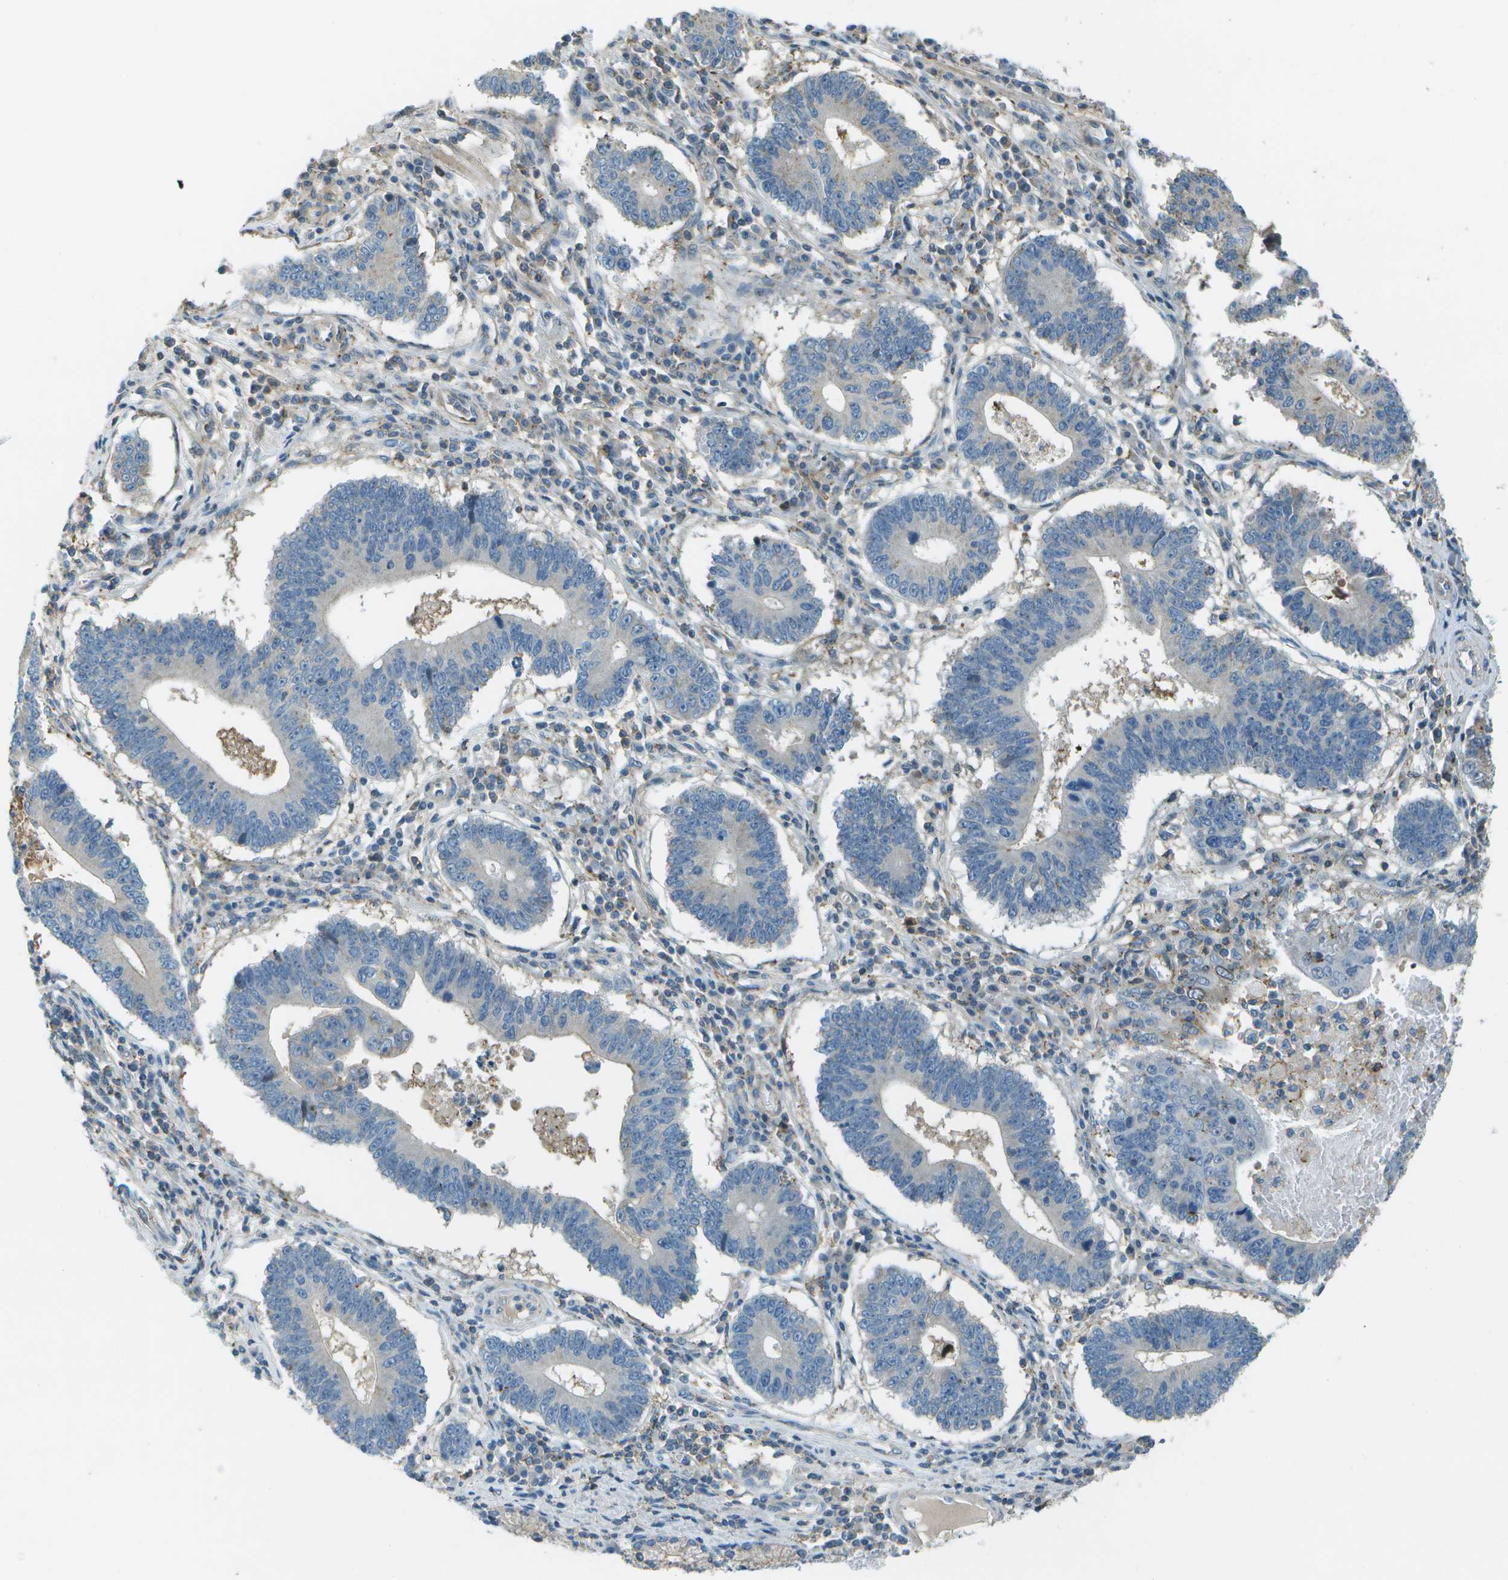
{"staining": {"intensity": "negative", "quantity": "none", "location": "none"}, "tissue": "stomach cancer", "cell_type": "Tumor cells", "image_type": "cancer", "snomed": [{"axis": "morphology", "description": "Adenocarcinoma, NOS"}, {"axis": "topography", "description": "Stomach"}], "caption": "Immunohistochemistry of human stomach cancer displays no staining in tumor cells. Nuclei are stained in blue.", "gene": "LRRC66", "patient": {"sex": "male", "age": 59}}